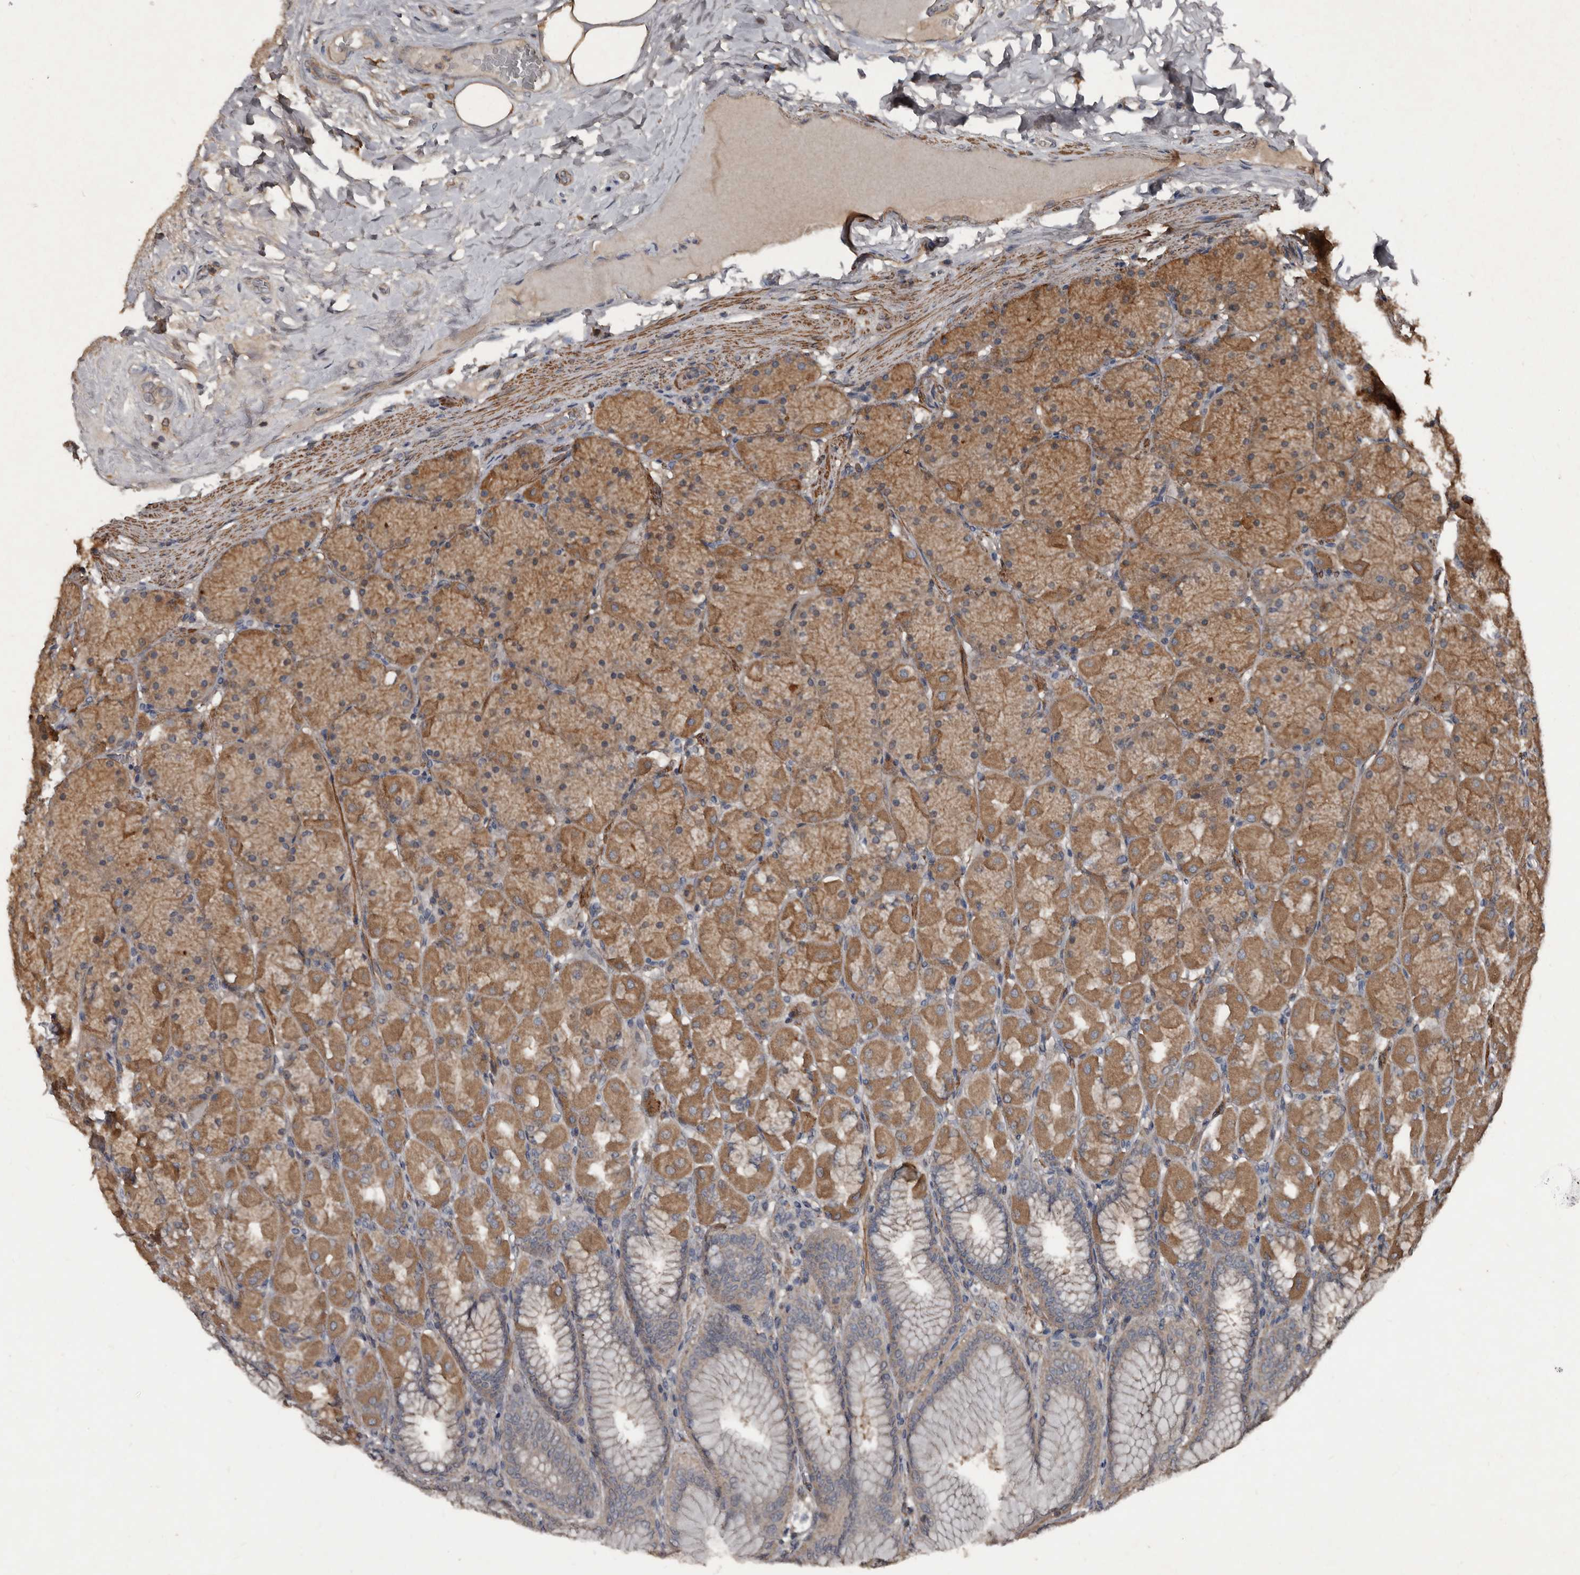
{"staining": {"intensity": "moderate", "quantity": ">75%", "location": "cytoplasmic/membranous"}, "tissue": "stomach", "cell_type": "Glandular cells", "image_type": "normal", "snomed": [{"axis": "morphology", "description": "Normal tissue, NOS"}, {"axis": "topography", "description": "Stomach, upper"}], "caption": "Immunohistochemical staining of benign stomach exhibits >75% levels of moderate cytoplasmic/membranous protein positivity in approximately >75% of glandular cells. The staining is performed using DAB (3,3'-diaminobenzidine) brown chromogen to label protein expression. The nuclei are counter-stained blue using hematoxylin.", "gene": "GREB1", "patient": {"sex": "female", "age": 56}}